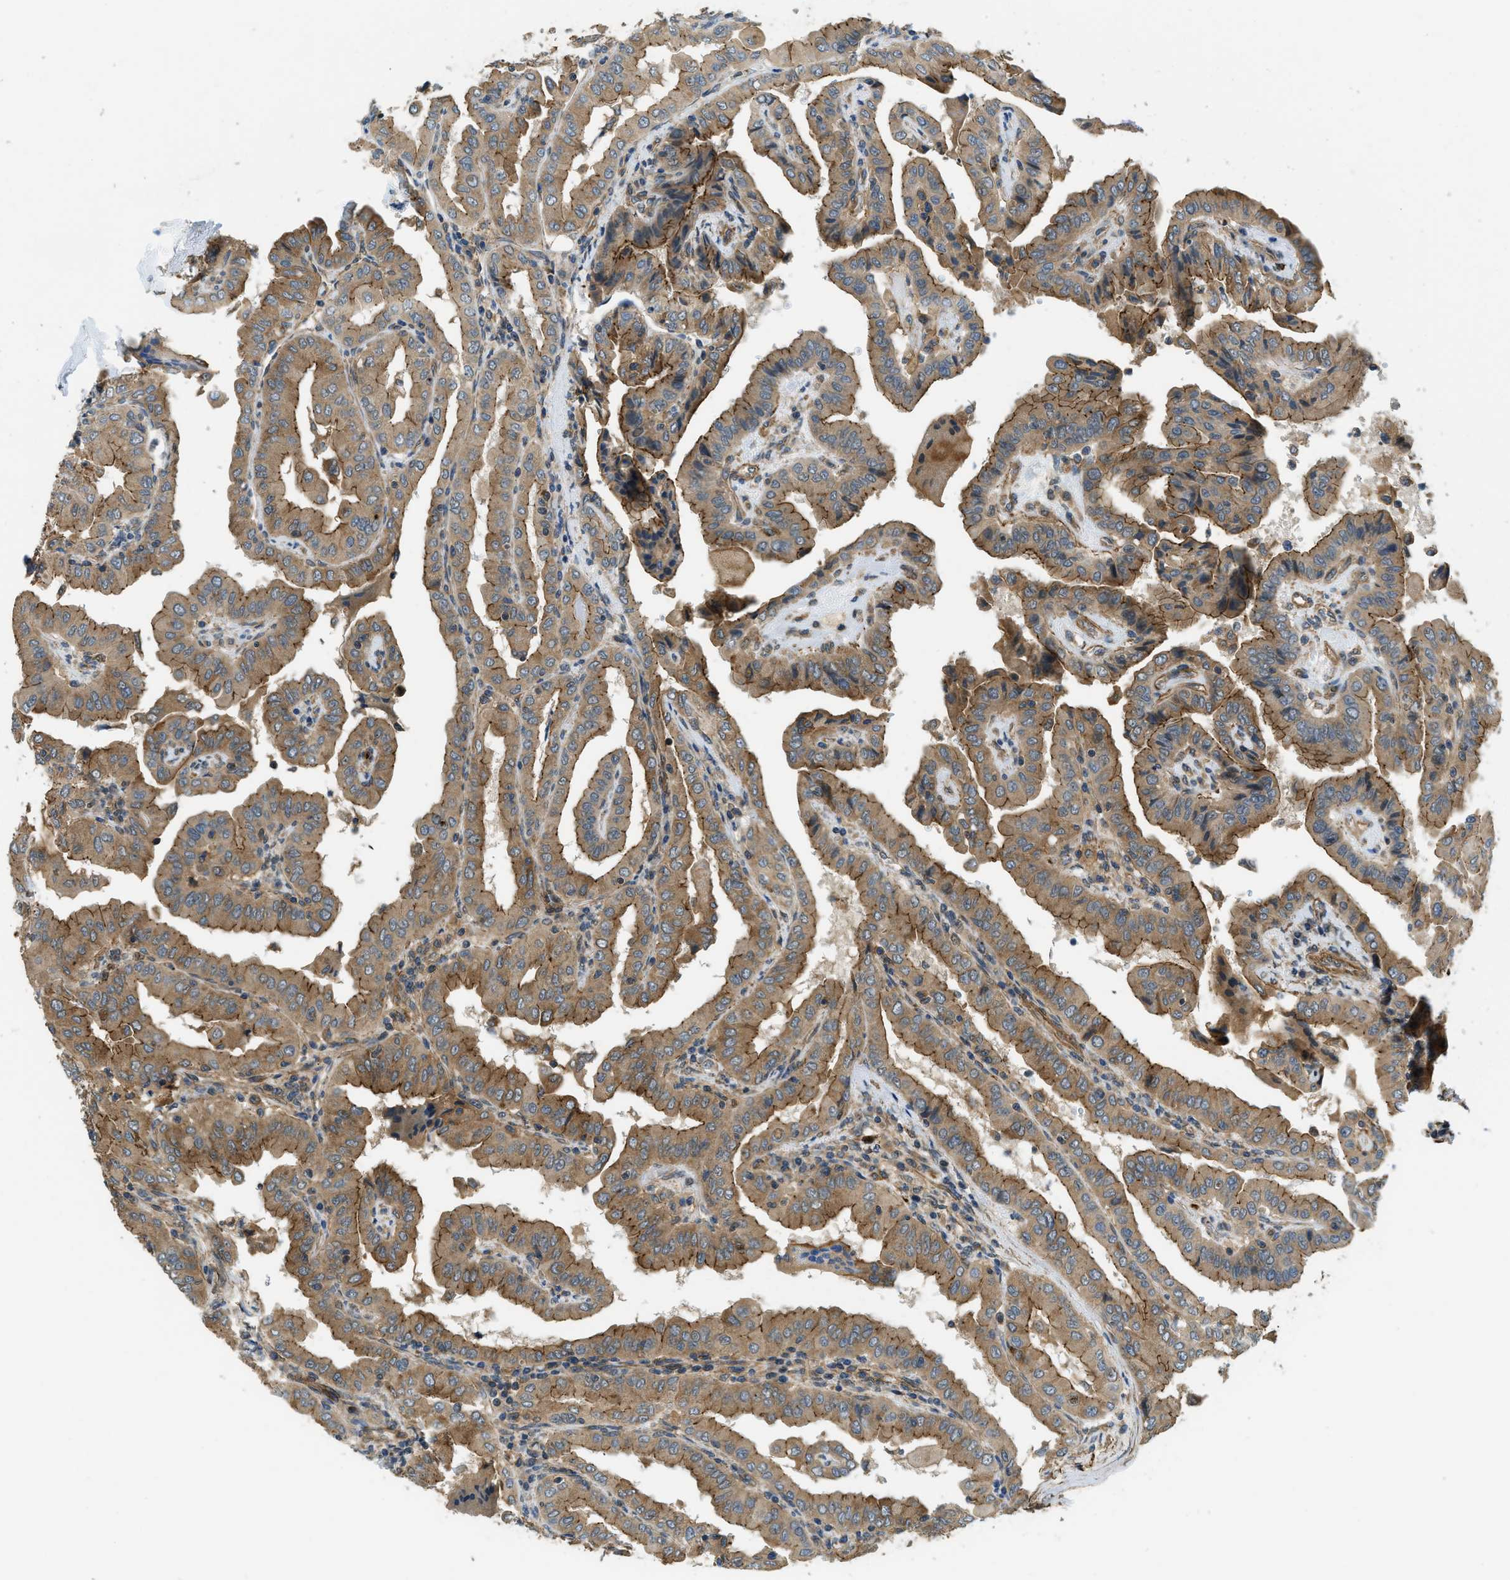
{"staining": {"intensity": "moderate", "quantity": ">75%", "location": "cytoplasmic/membranous"}, "tissue": "thyroid cancer", "cell_type": "Tumor cells", "image_type": "cancer", "snomed": [{"axis": "morphology", "description": "Papillary adenocarcinoma, NOS"}, {"axis": "topography", "description": "Thyroid gland"}], "caption": "Immunohistochemistry (IHC) (DAB (3,3'-diaminobenzidine)) staining of human thyroid papillary adenocarcinoma exhibits moderate cytoplasmic/membranous protein positivity in approximately >75% of tumor cells.", "gene": "CGN", "patient": {"sex": "male", "age": 33}}